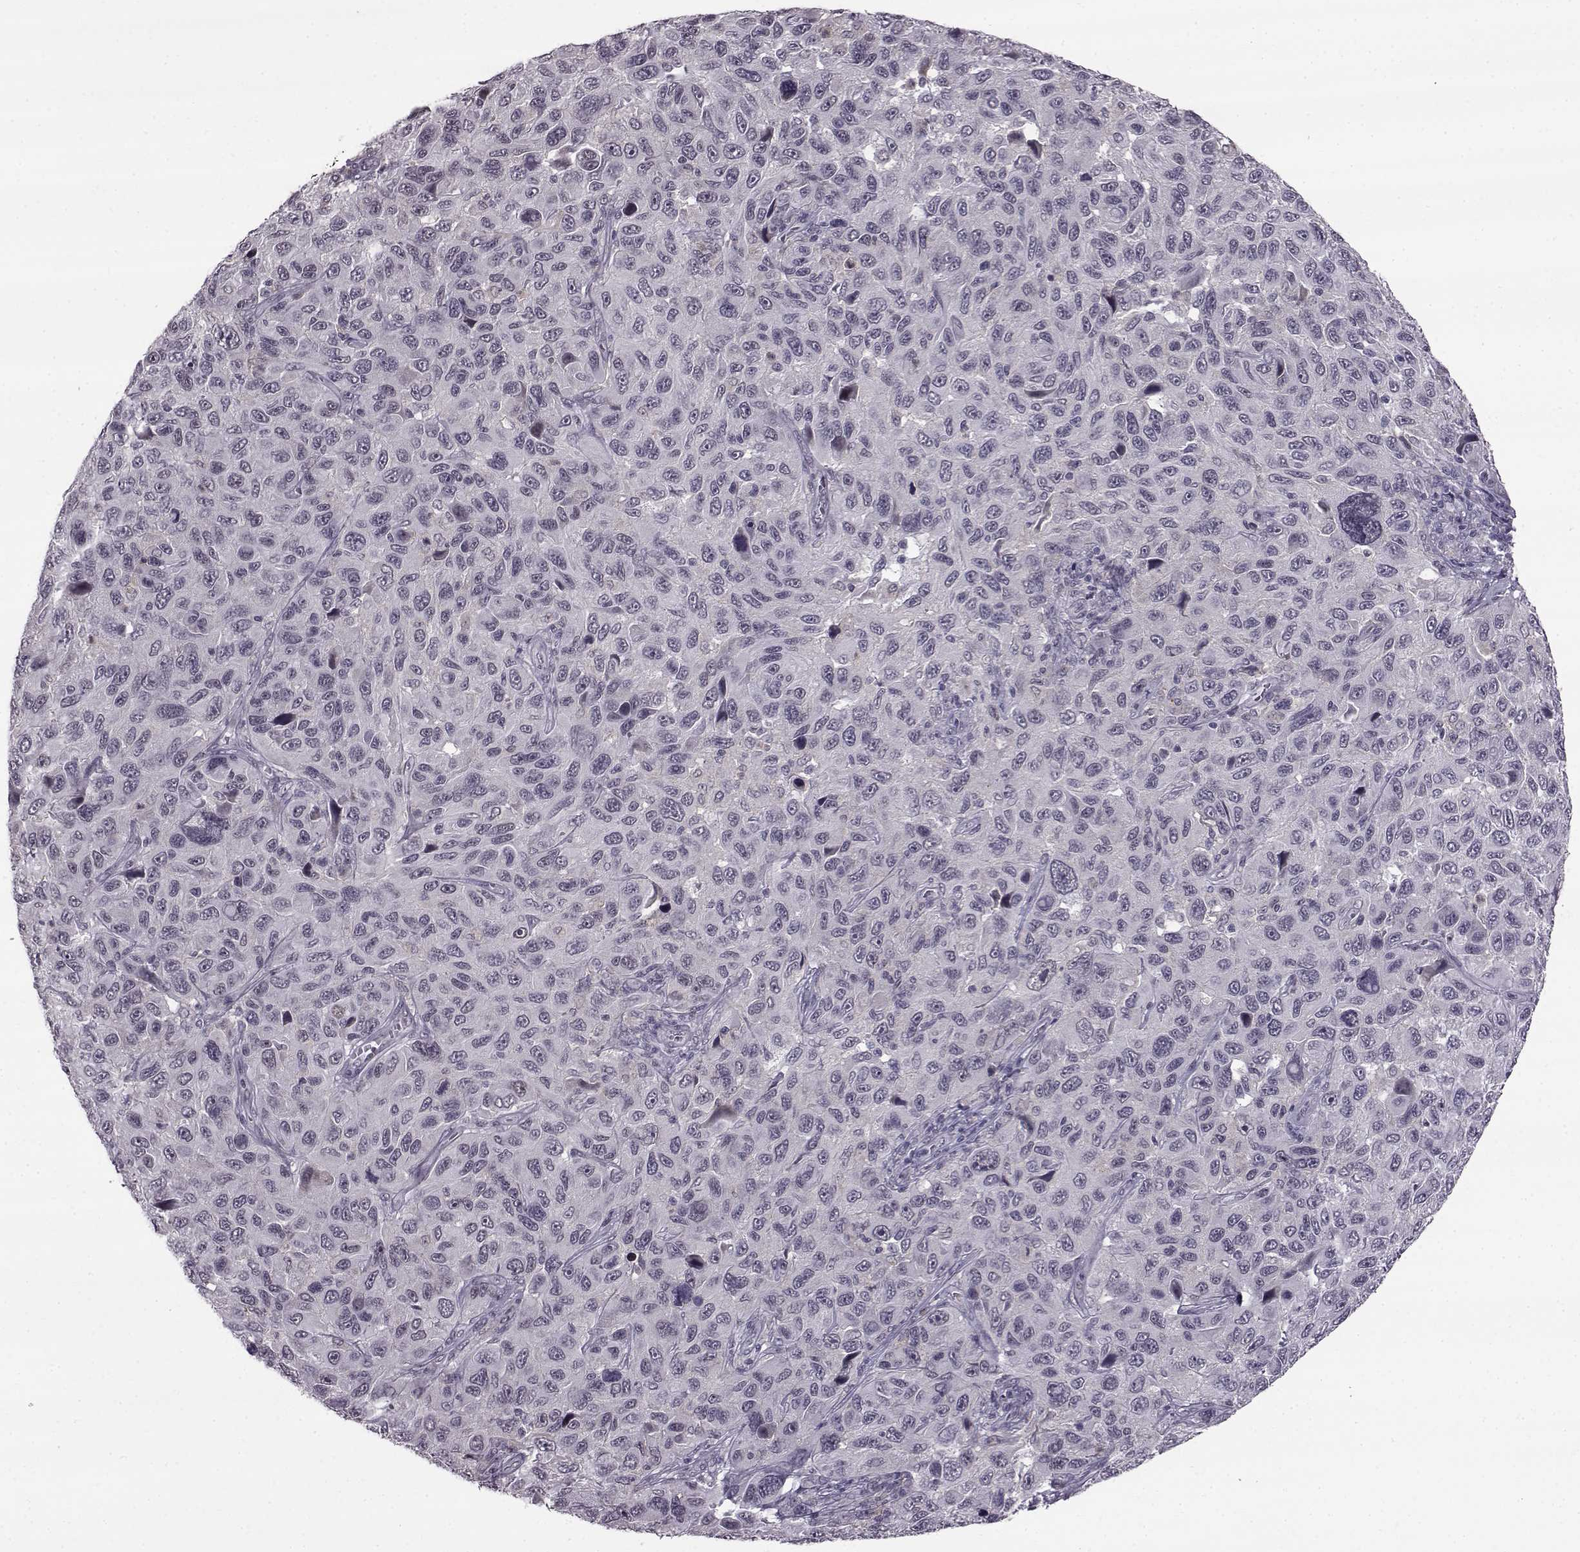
{"staining": {"intensity": "negative", "quantity": "none", "location": "none"}, "tissue": "melanoma", "cell_type": "Tumor cells", "image_type": "cancer", "snomed": [{"axis": "morphology", "description": "Malignant melanoma, NOS"}, {"axis": "topography", "description": "Skin"}], "caption": "Immunohistochemical staining of malignant melanoma shows no significant expression in tumor cells. The staining was performed using DAB to visualize the protein expression in brown, while the nuclei were stained in blue with hematoxylin (Magnification: 20x).", "gene": "SLC28A2", "patient": {"sex": "male", "age": 53}}